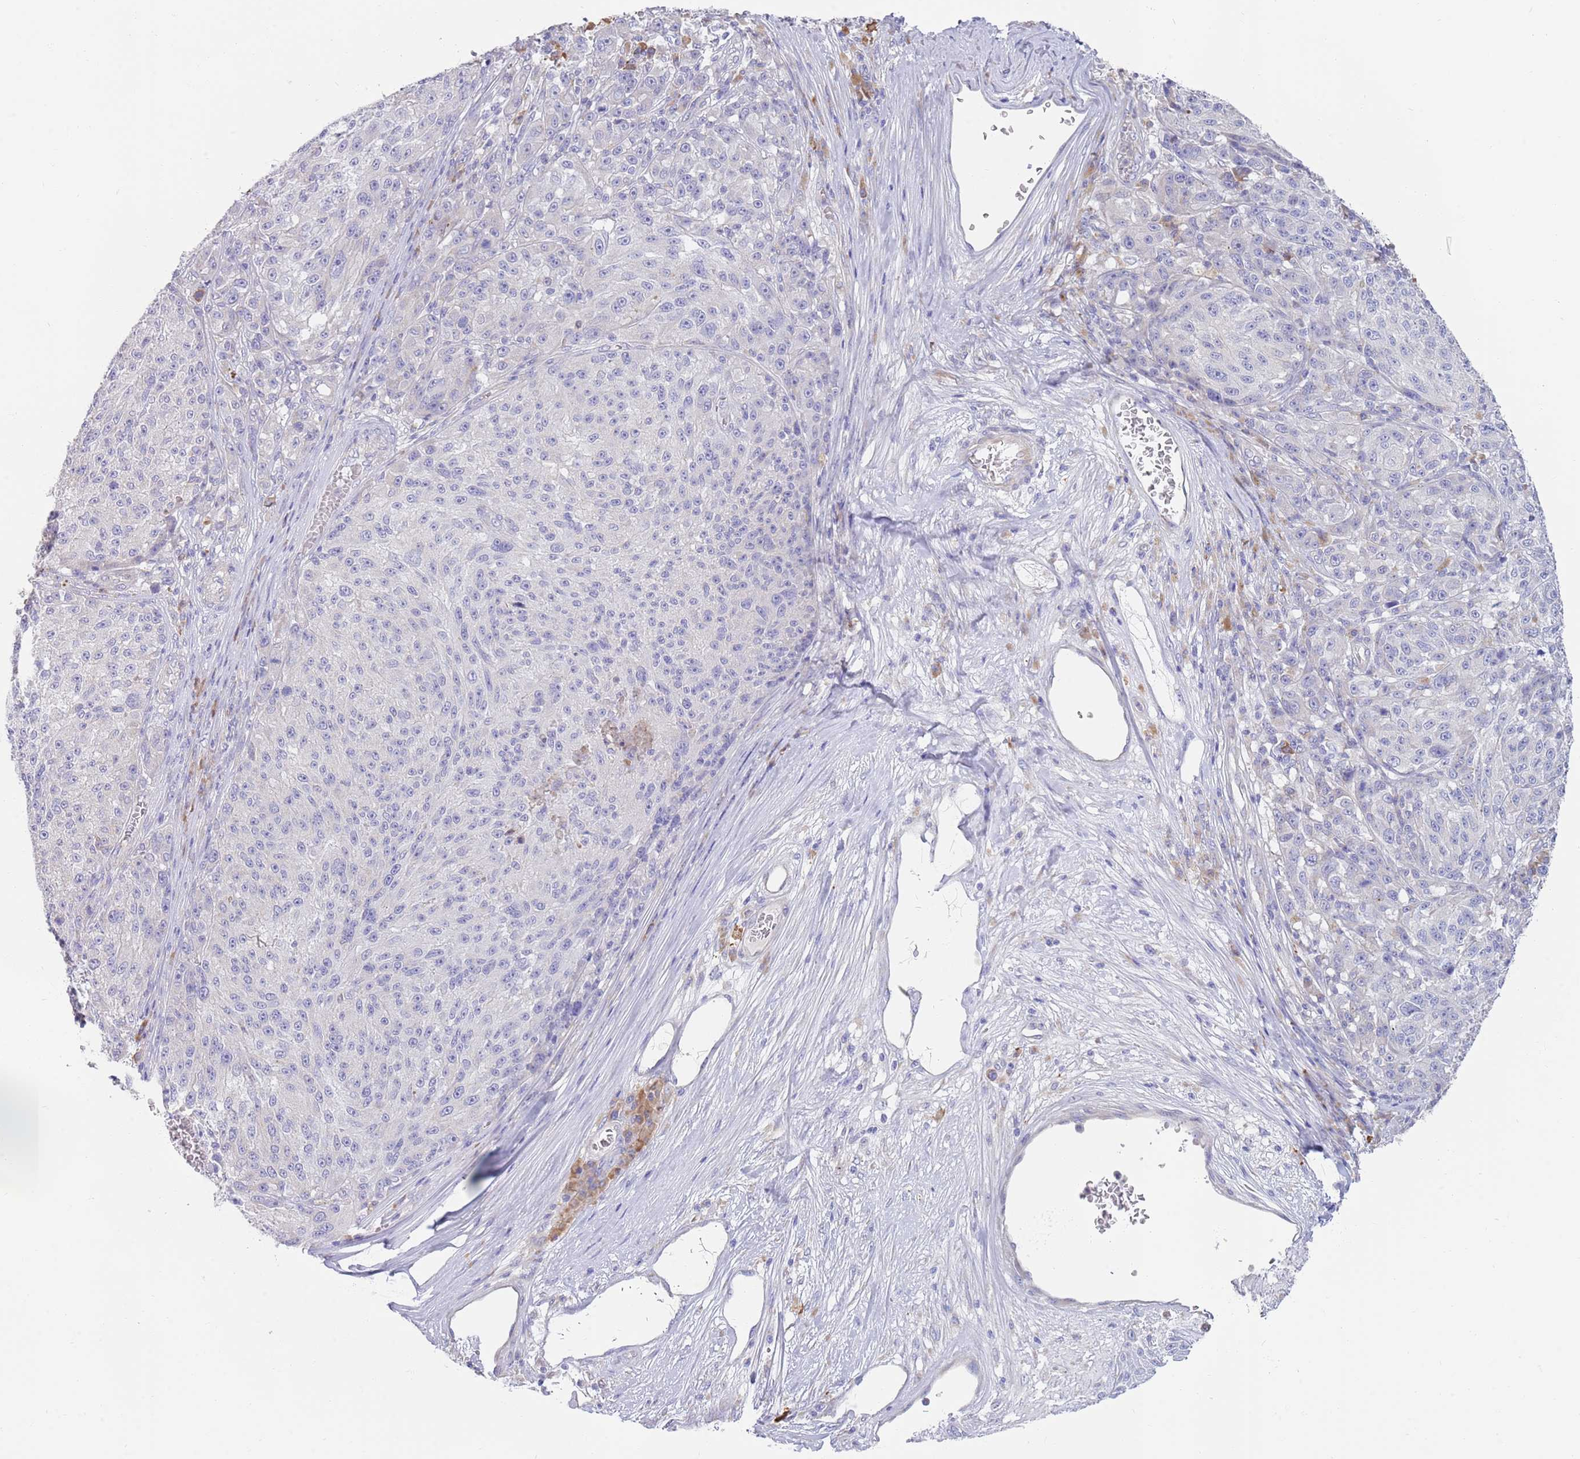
{"staining": {"intensity": "weak", "quantity": "<25%", "location": "cytoplasmic/membranous"}, "tissue": "melanoma", "cell_type": "Tumor cells", "image_type": "cancer", "snomed": [{"axis": "morphology", "description": "Malignant melanoma, NOS"}, {"axis": "topography", "description": "Skin"}], "caption": "Immunohistochemistry histopathology image of melanoma stained for a protein (brown), which displays no staining in tumor cells.", "gene": "CCDC149", "patient": {"sex": "male", "age": 53}}